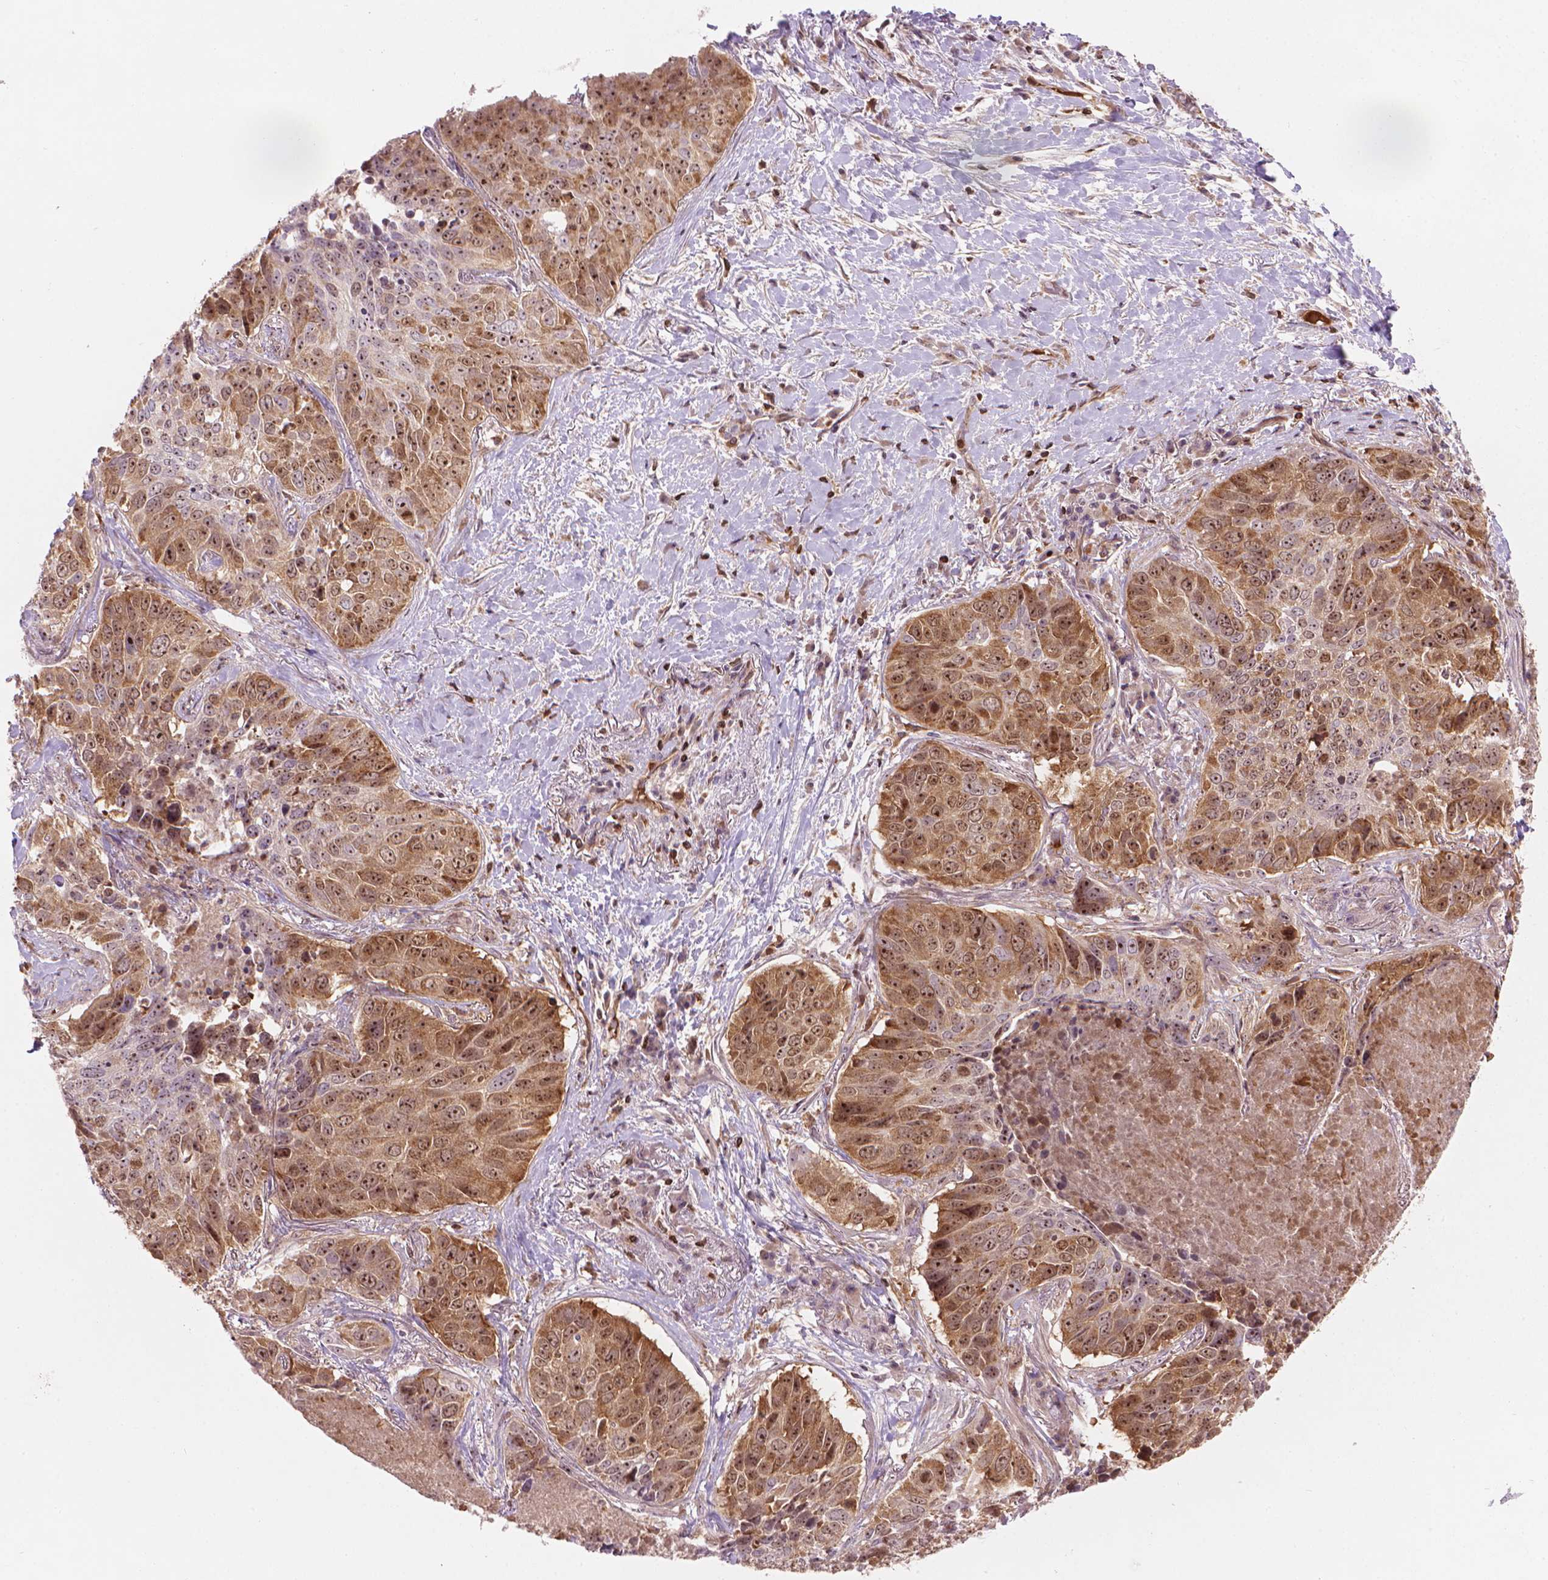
{"staining": {"intensity": "moderate", "quantity": ">75%", "location": "cytoplasmic/membranous,nuclear"}, "tissue": "lung cancer", "cell_type": "Tumor cells", "image_type": "cancer", "snomed": [{"axis": "morphology", "description": "Normal tissue, NOS"}, {"axis": "morphology", "description": "Squamous cell carcinoma, NOS"}, {"axis": "topography", "description": "Bronchus"}, {"axis": "topography", "description": "Lung"}], "caption": "This micrograph shows lung cancer (squamous cell carcinoma) stained with immunohistochemistry to label a protein in brown. The cytoplasmic/membranous and nuclear of tumor cells show moderate positivity for the protein. Nuclei are counter-stained blue.", "gene": "SMC2", "patient": {"sex": "male", "age": 64}}